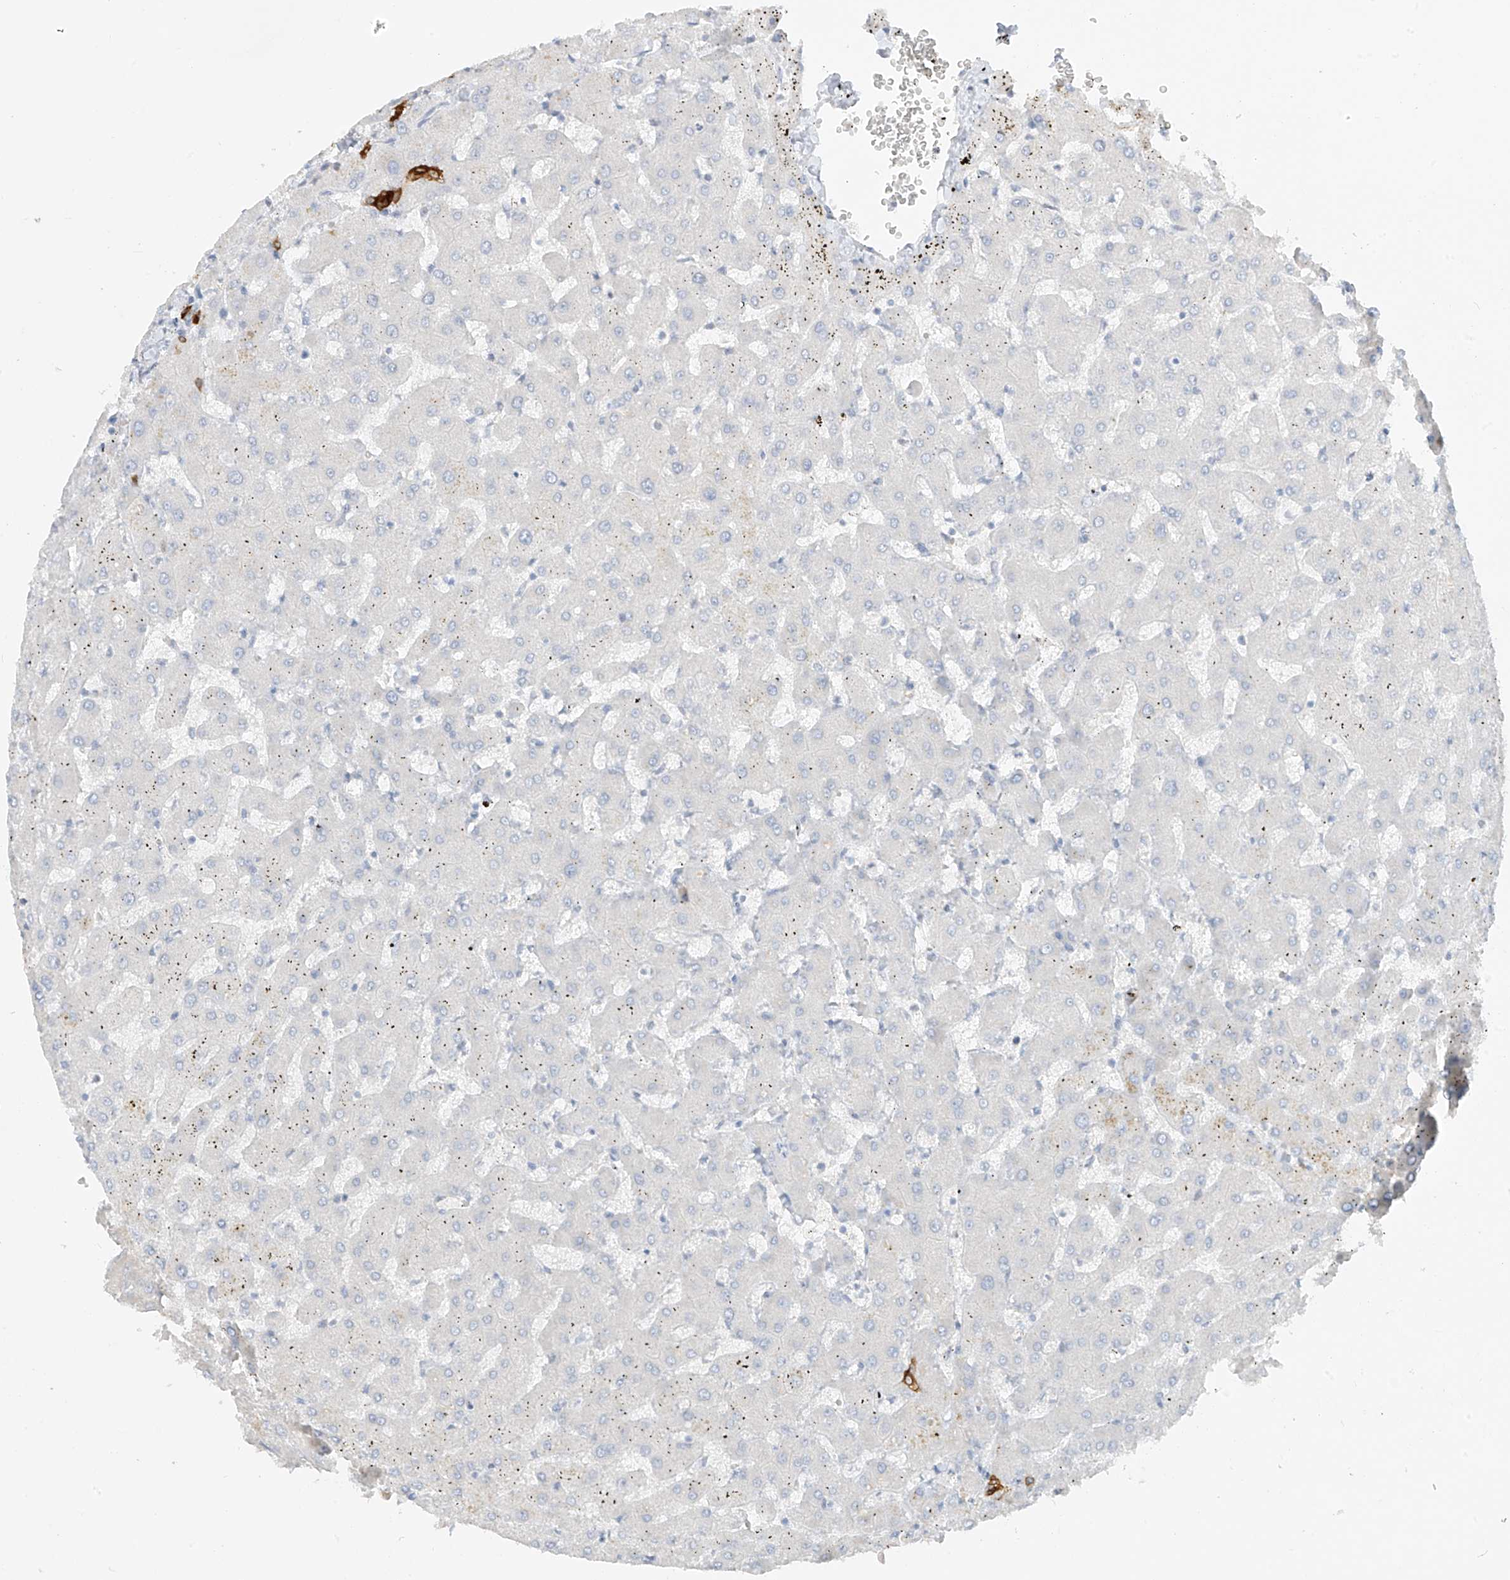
{"staining": {"intensity": "strong", "quantity": ">75%", "location": "cytoplasmic/membranous"}, "tissue": "liver", "cell_type": "Cholangiocytes", "image_type": "normal", "snomed": [{"axis": "morphology", "description": "Normal tissue, NOS"}, {"axis": "topography", "description": "Liver"}], "caption": "An image showing strong cytoplasmic/membranous positivity in approximately >75% of cholangiocytes in unremarkable liver, as visualized by brown immunohistochemical staining.", "gene": "DCDC2", "patient": {"sex": "female", "age": 63}}